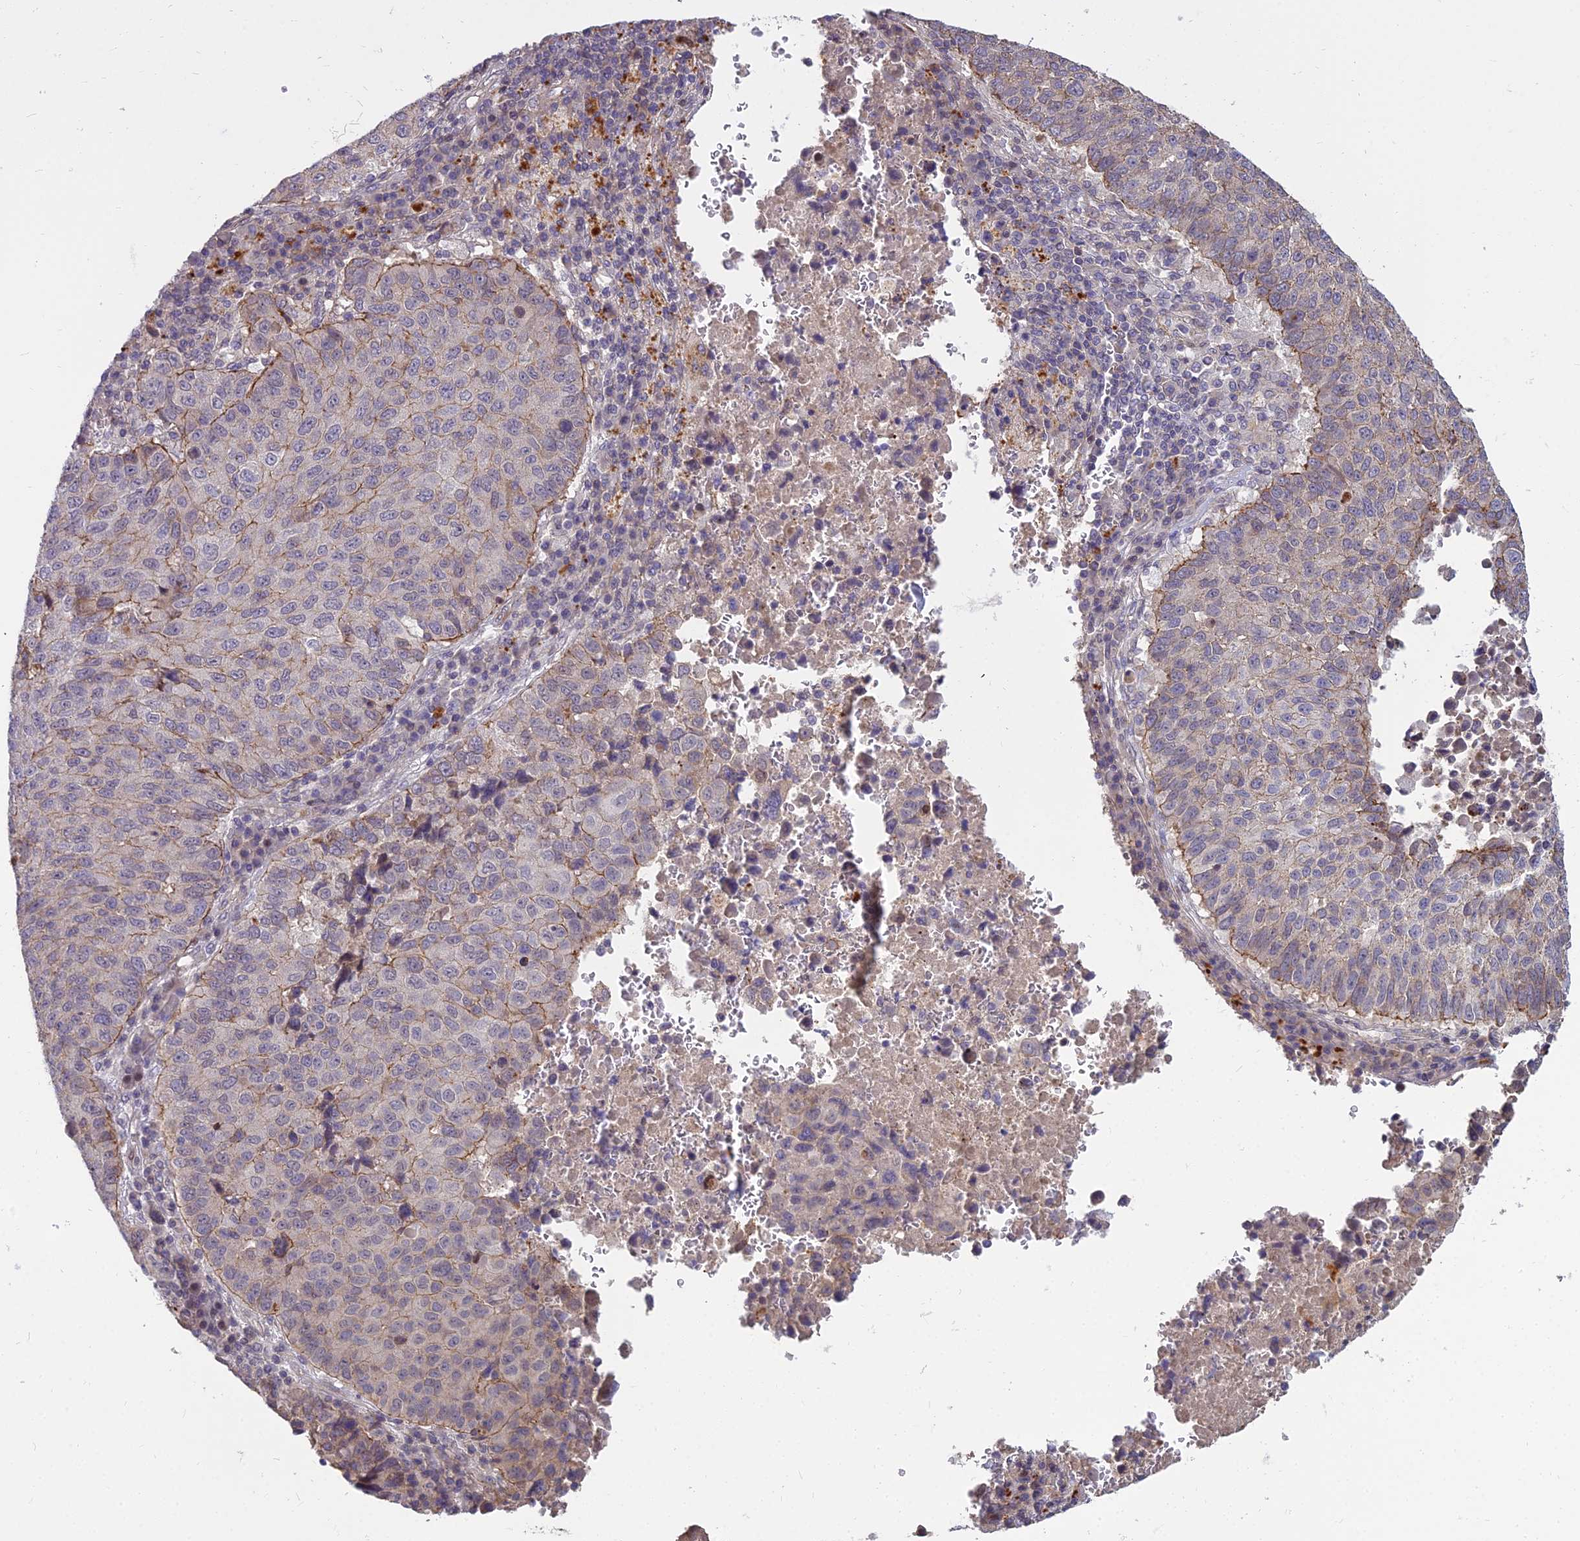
{"staining": {"intensity": "moderate", "quantity": "<25%", "location": "cytoplasmic/membranous"}, "tissue": "lung cancer", "cell_type": "Tumor cells", "image_type": "cancer", "snomed": [{"axis": "morphology", "description": "Squamous cell carcinoma, NOS"}, {"axis": "topography", "description": "Lung"}], "caption": "Tumor cells reveal low levels of moderate cytoplasmic/membranous expression in about <25% of cells in lung cancer. (IHC, brightfield microscopy, high magnification).", "gene": "GLYATL3", "patient": {"sex": "male", "age": 73}}